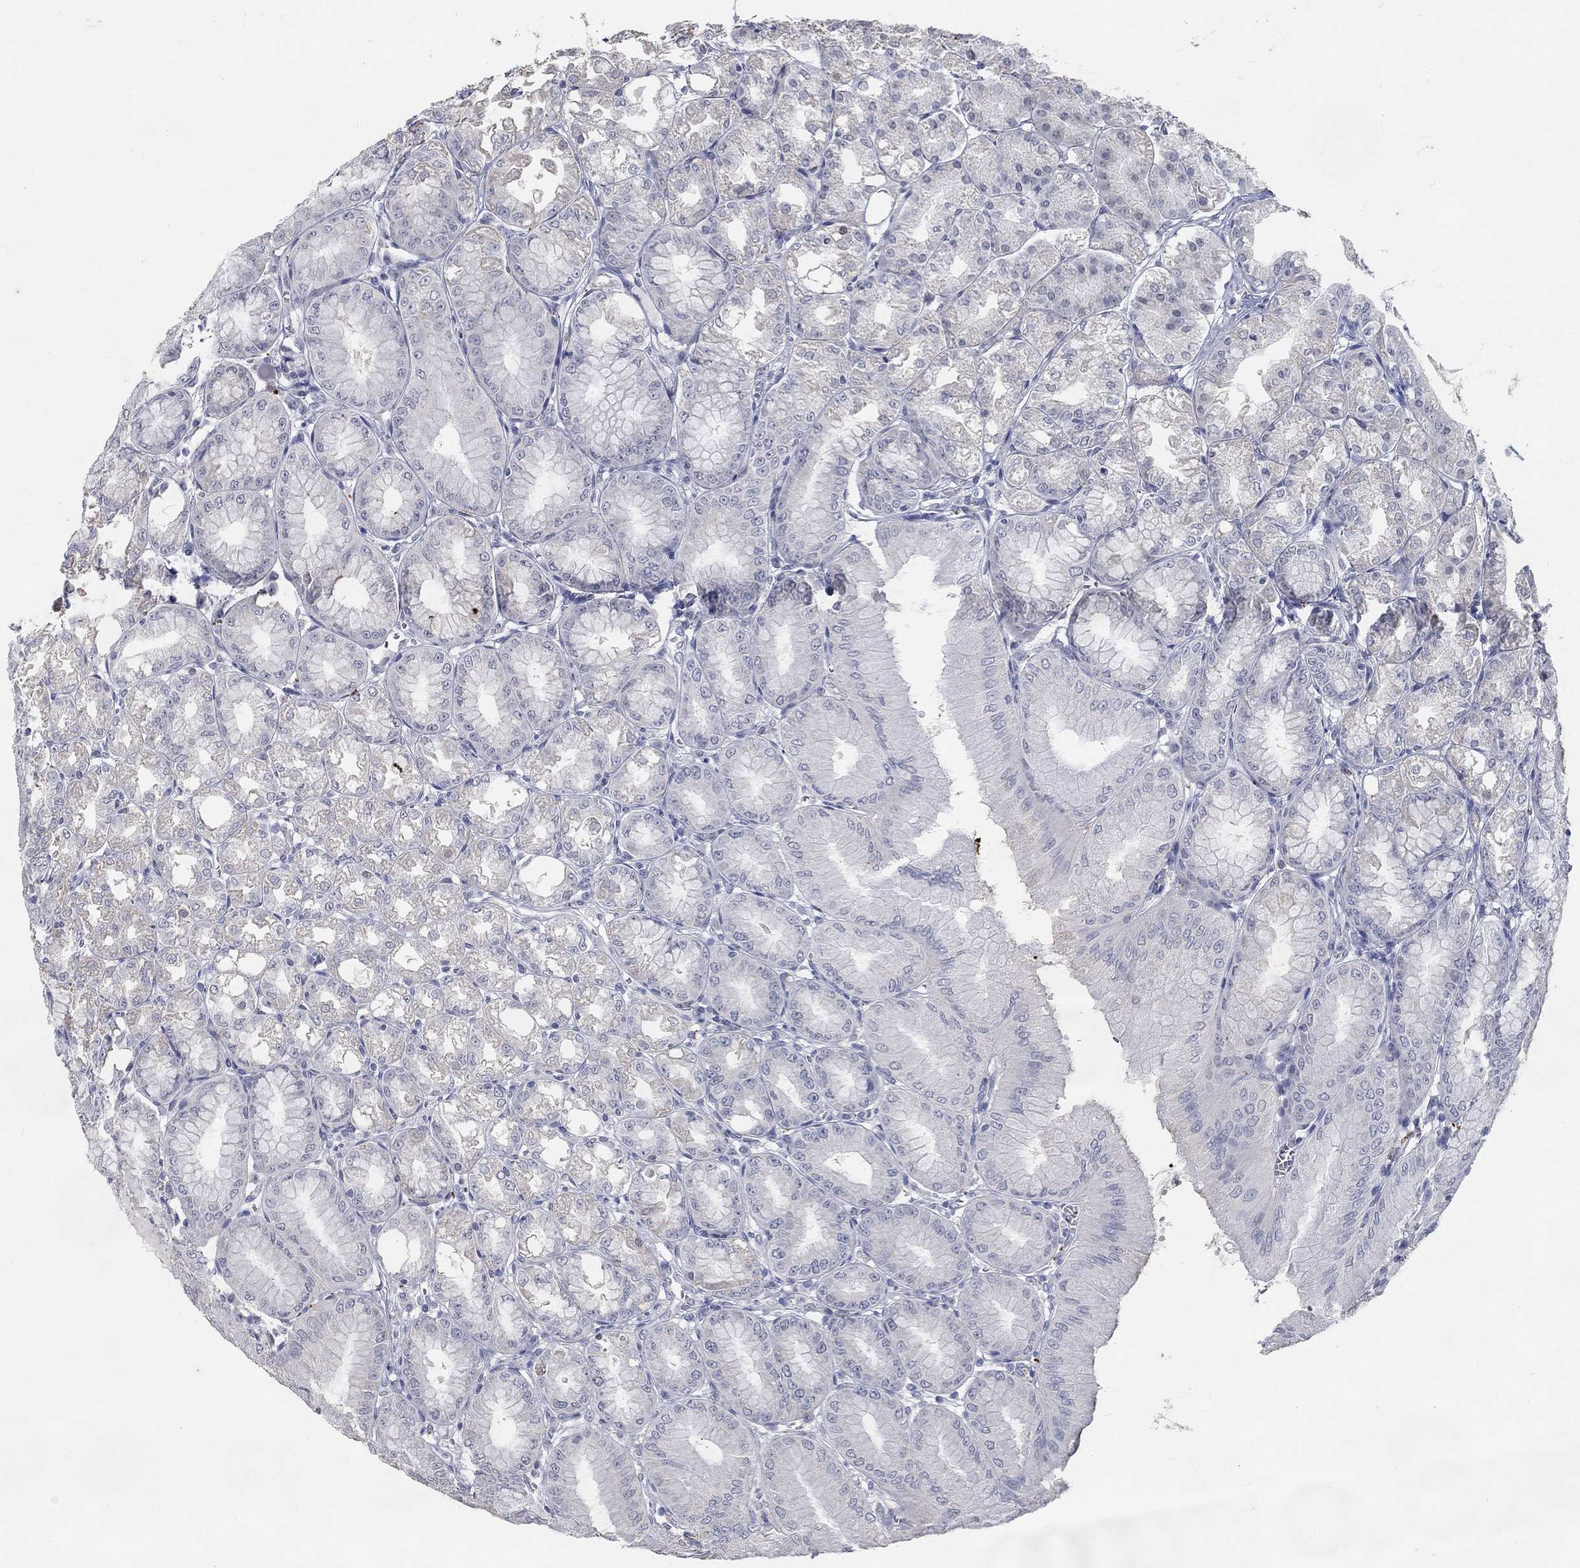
{"staining": {"intensity": "weak", "quantity": "<25%", "location": "cytoplasmic/membranous"}, "tissue": "stomach", "cell_type": "Glandular cells", "image_type": "normal", "snomed": [{"axis": "morphology", "description": "Normal tissue, NOS"}, {"axis": "topography", "description": "Stomach, lower"}], "caption": "This is an immunohistochemistry (IHC) image of unremarkable stomach. There is no staining in glandular cells.", "gene": "MTSS2", "patient": {"sex": "male", "age": 71}}